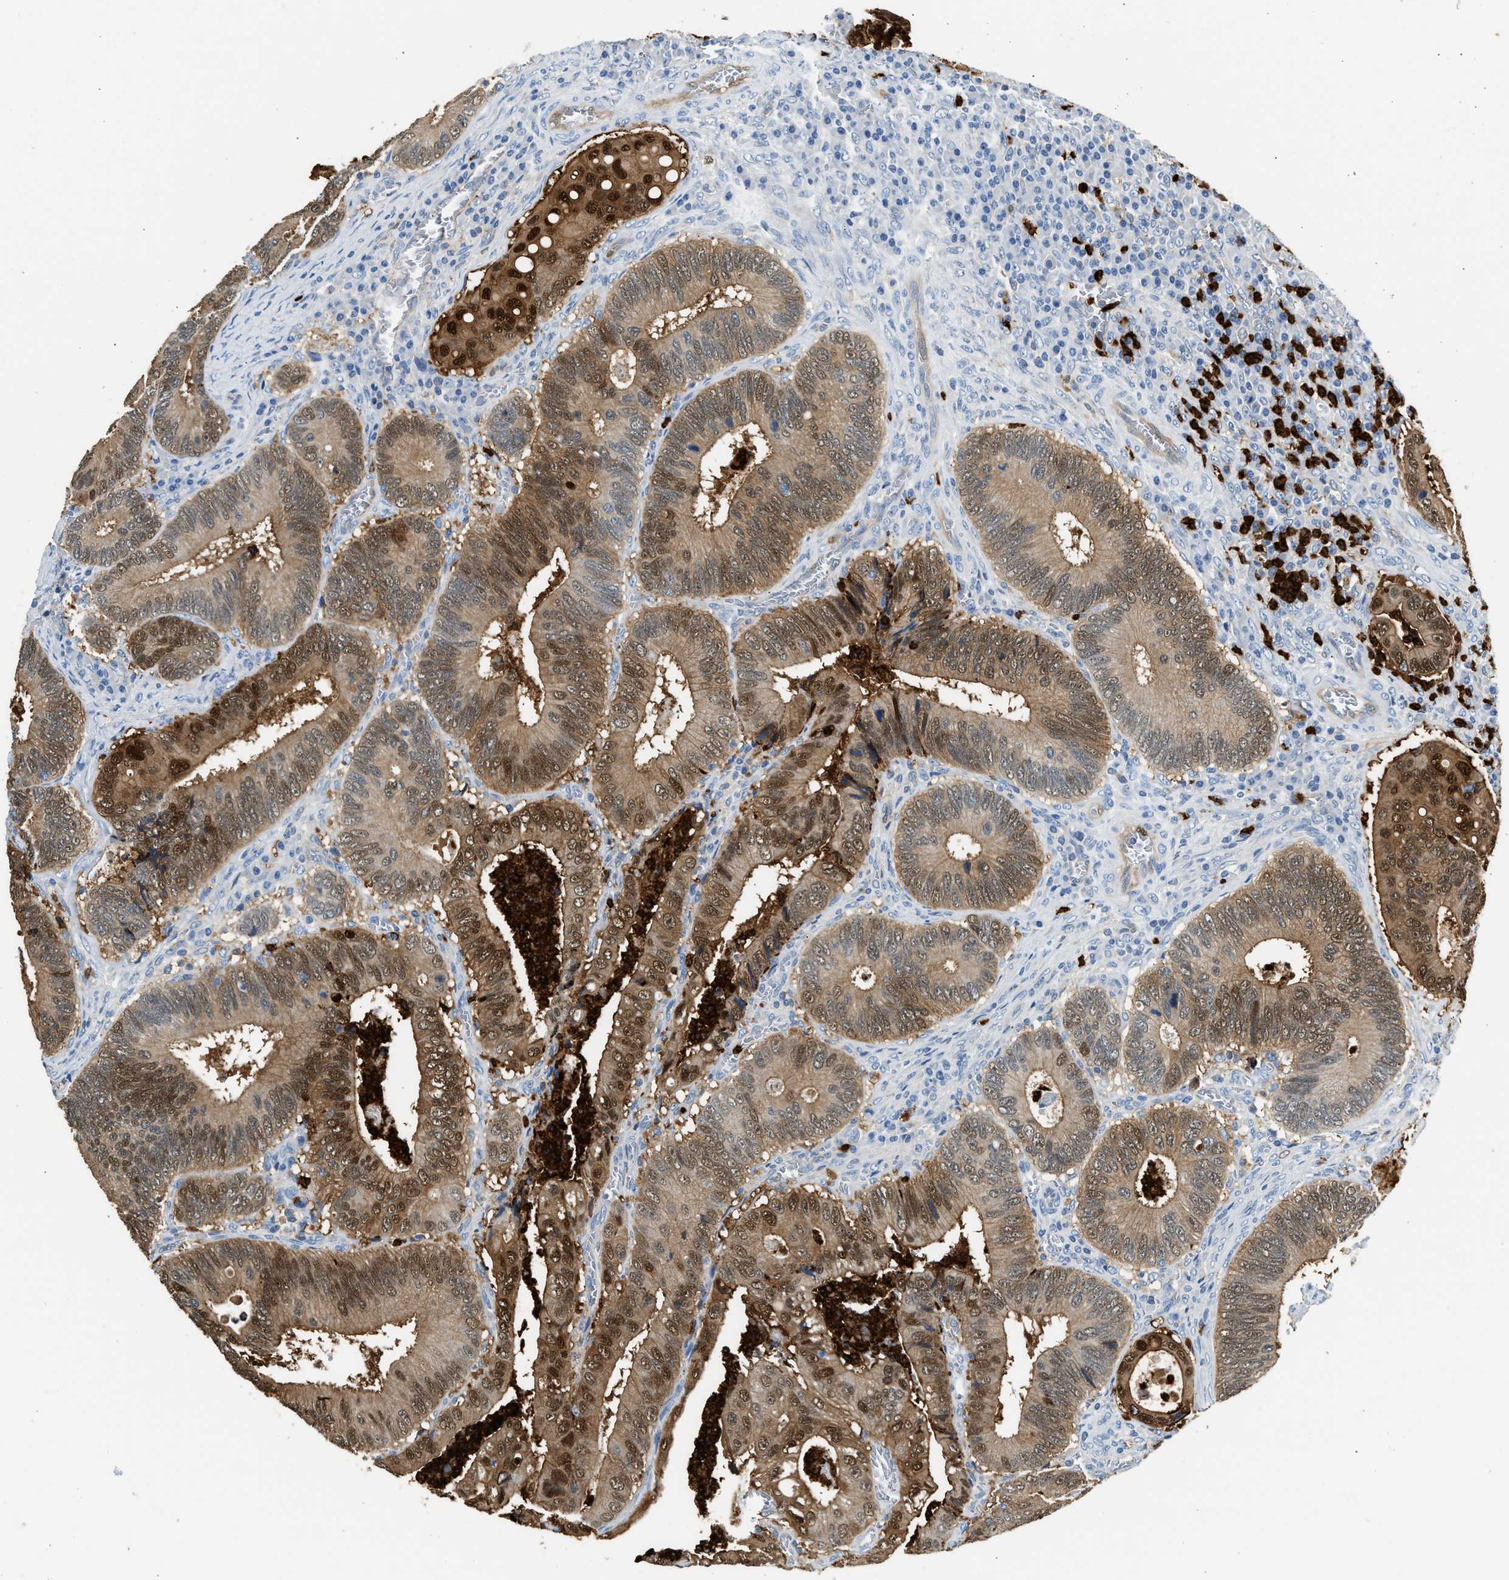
{"staining": {"intensity": "moderate", "quantity": ">75%", "location": "cytoplasmic/membranous,nuclear"}, "tissue": "colorectal cancer", "cell_type": "Tumor cells", "image_type": "cancer", "snomed": [{"axis": "morphology", "description": "Inflammation, NOS"}, {"axis": "morphology", "description": "Adenocarcinoma, NOS"}, {"axis": "topography", "description": "Colon"}], "caption": "Brown immunohistochemical staining in human adenocarcinoma (colorectal) exhibits moderate cytoplasmic/membranous and nuclear staining in about >75% of tumor cells.", "gene": "ANXA3", "patient": {"sex": "male", "age": 72}}